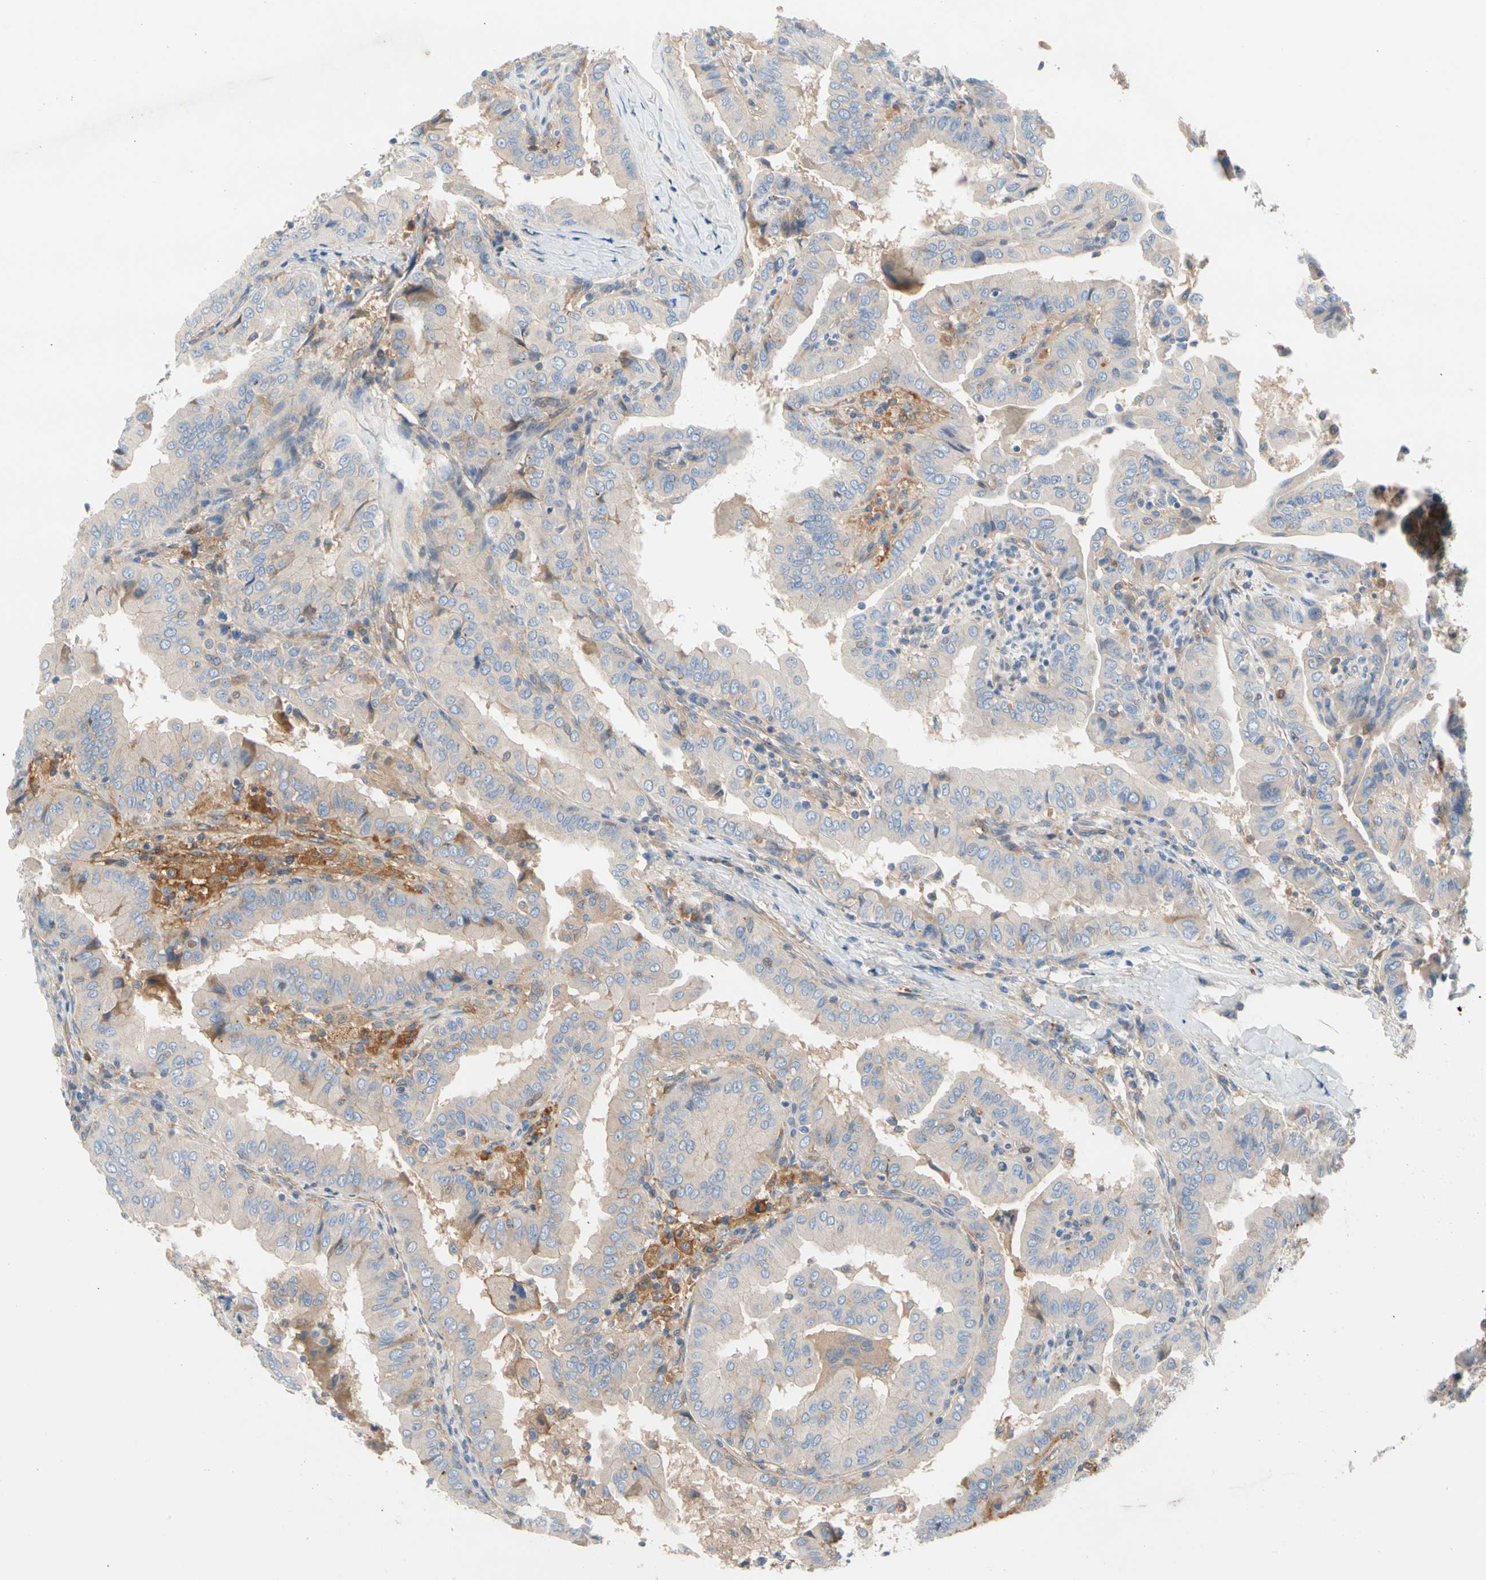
{"staining": {"intensity": "negative", "quantity": "none", "location": "none"}, "tissue": "thyroid cancer", "cell_type": "Tumor cells", "image_type": "cancer", "snomed": [{"axis": "morphology", "description": "Papillary adenocarcinoma, NOS"}, {"axis": "topography", "description": "Thyroid gland"}], "caption": "The image demonstrates no significant staining in tumor cells of thyroid cancer (papillary adenocarcinoma).", "gene": "ENTREP3", "patient": {"sex": "male", "age": 33}}